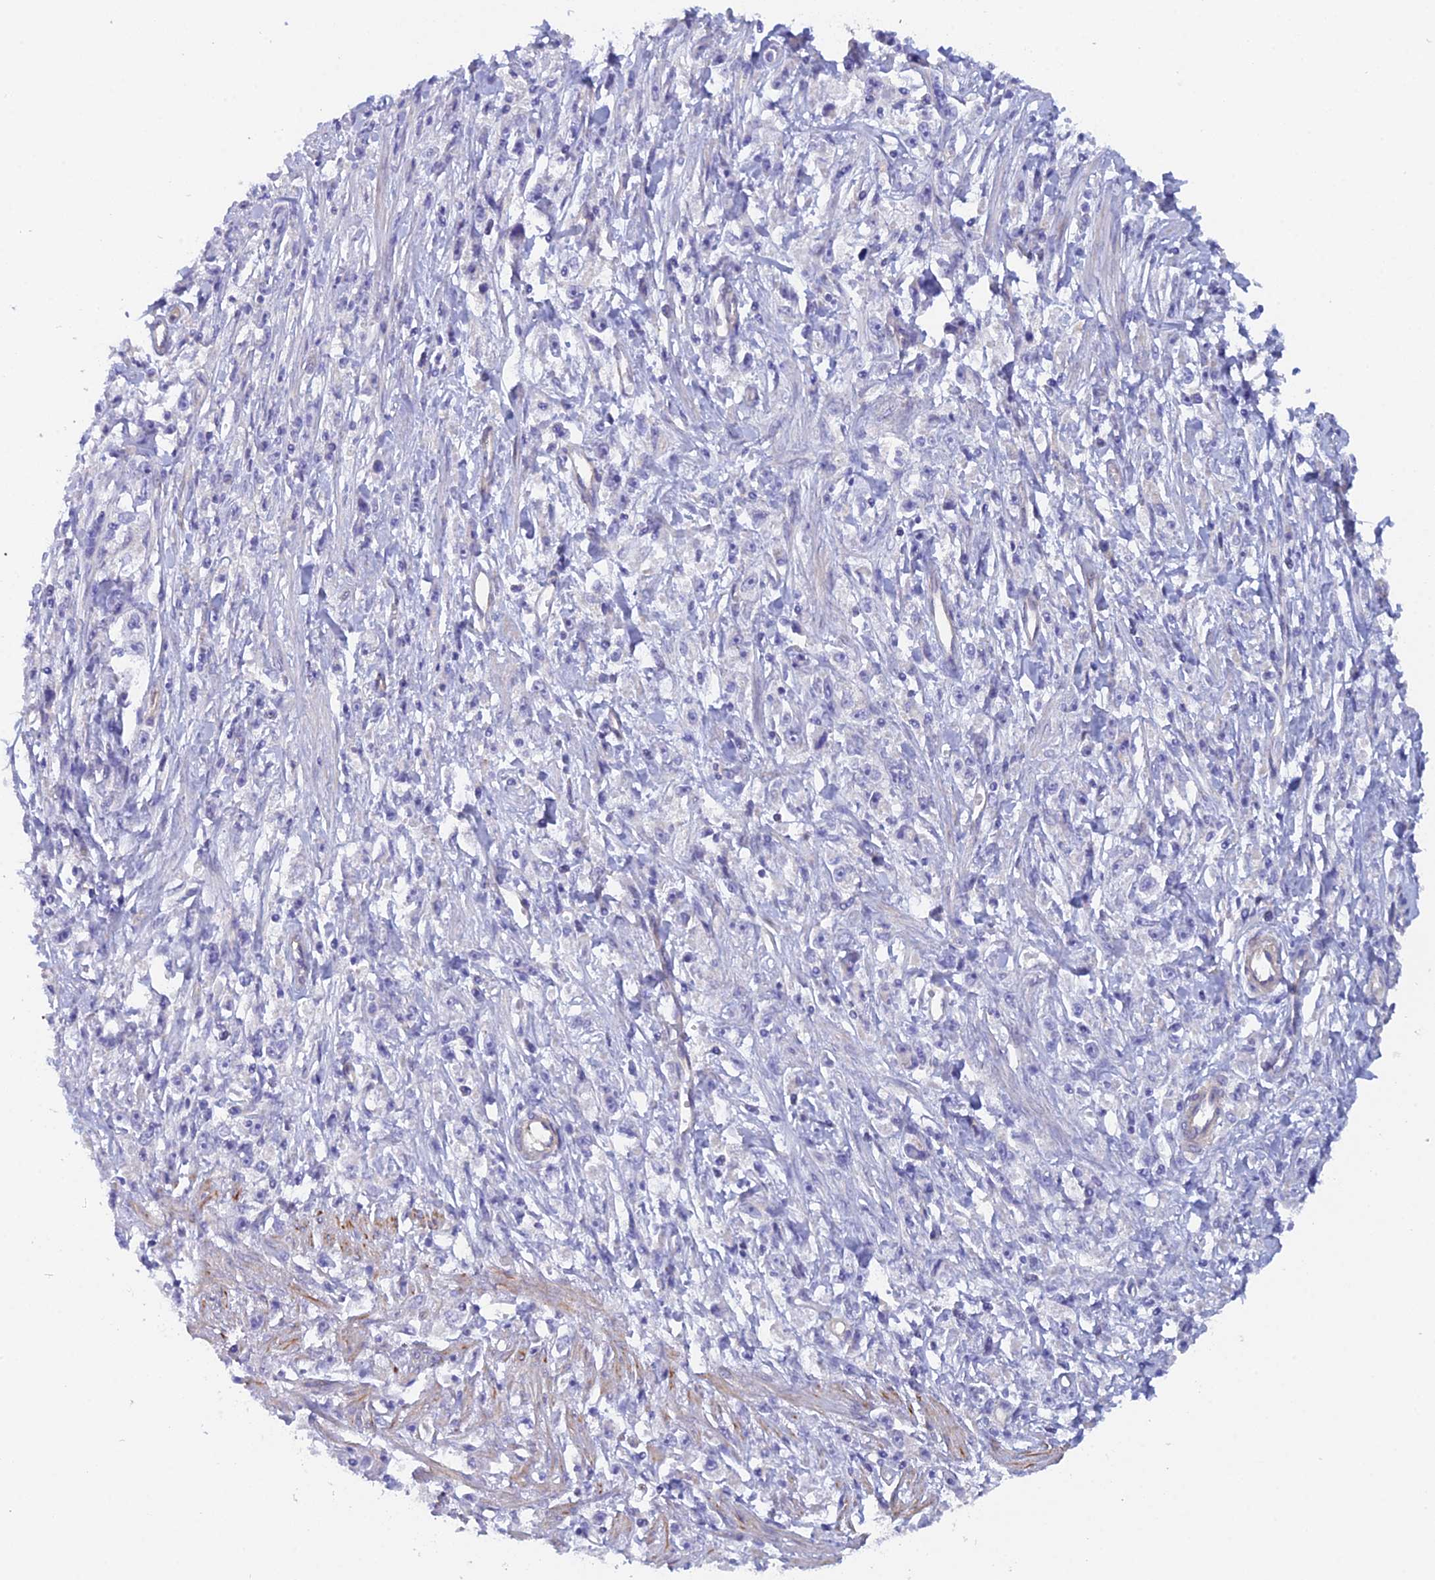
{"staining": {"intensity": "negative", "quantity": "none", "location": "none"}, "tissue": "stomach cancer", "cell_type": "Tumor cells", "image_type": "cancer", "snomed": [{"axis": "morphology", "description": "Adenocarcinoma, NOS"}, {"axis": "topography", "description": "Stomach"}], "caption": "There is no significant expression in tumor cells of stomach cancer (adenocarcinoma).", "gene": "FZR1", "patient": {"sex": "female", "age": 59}}